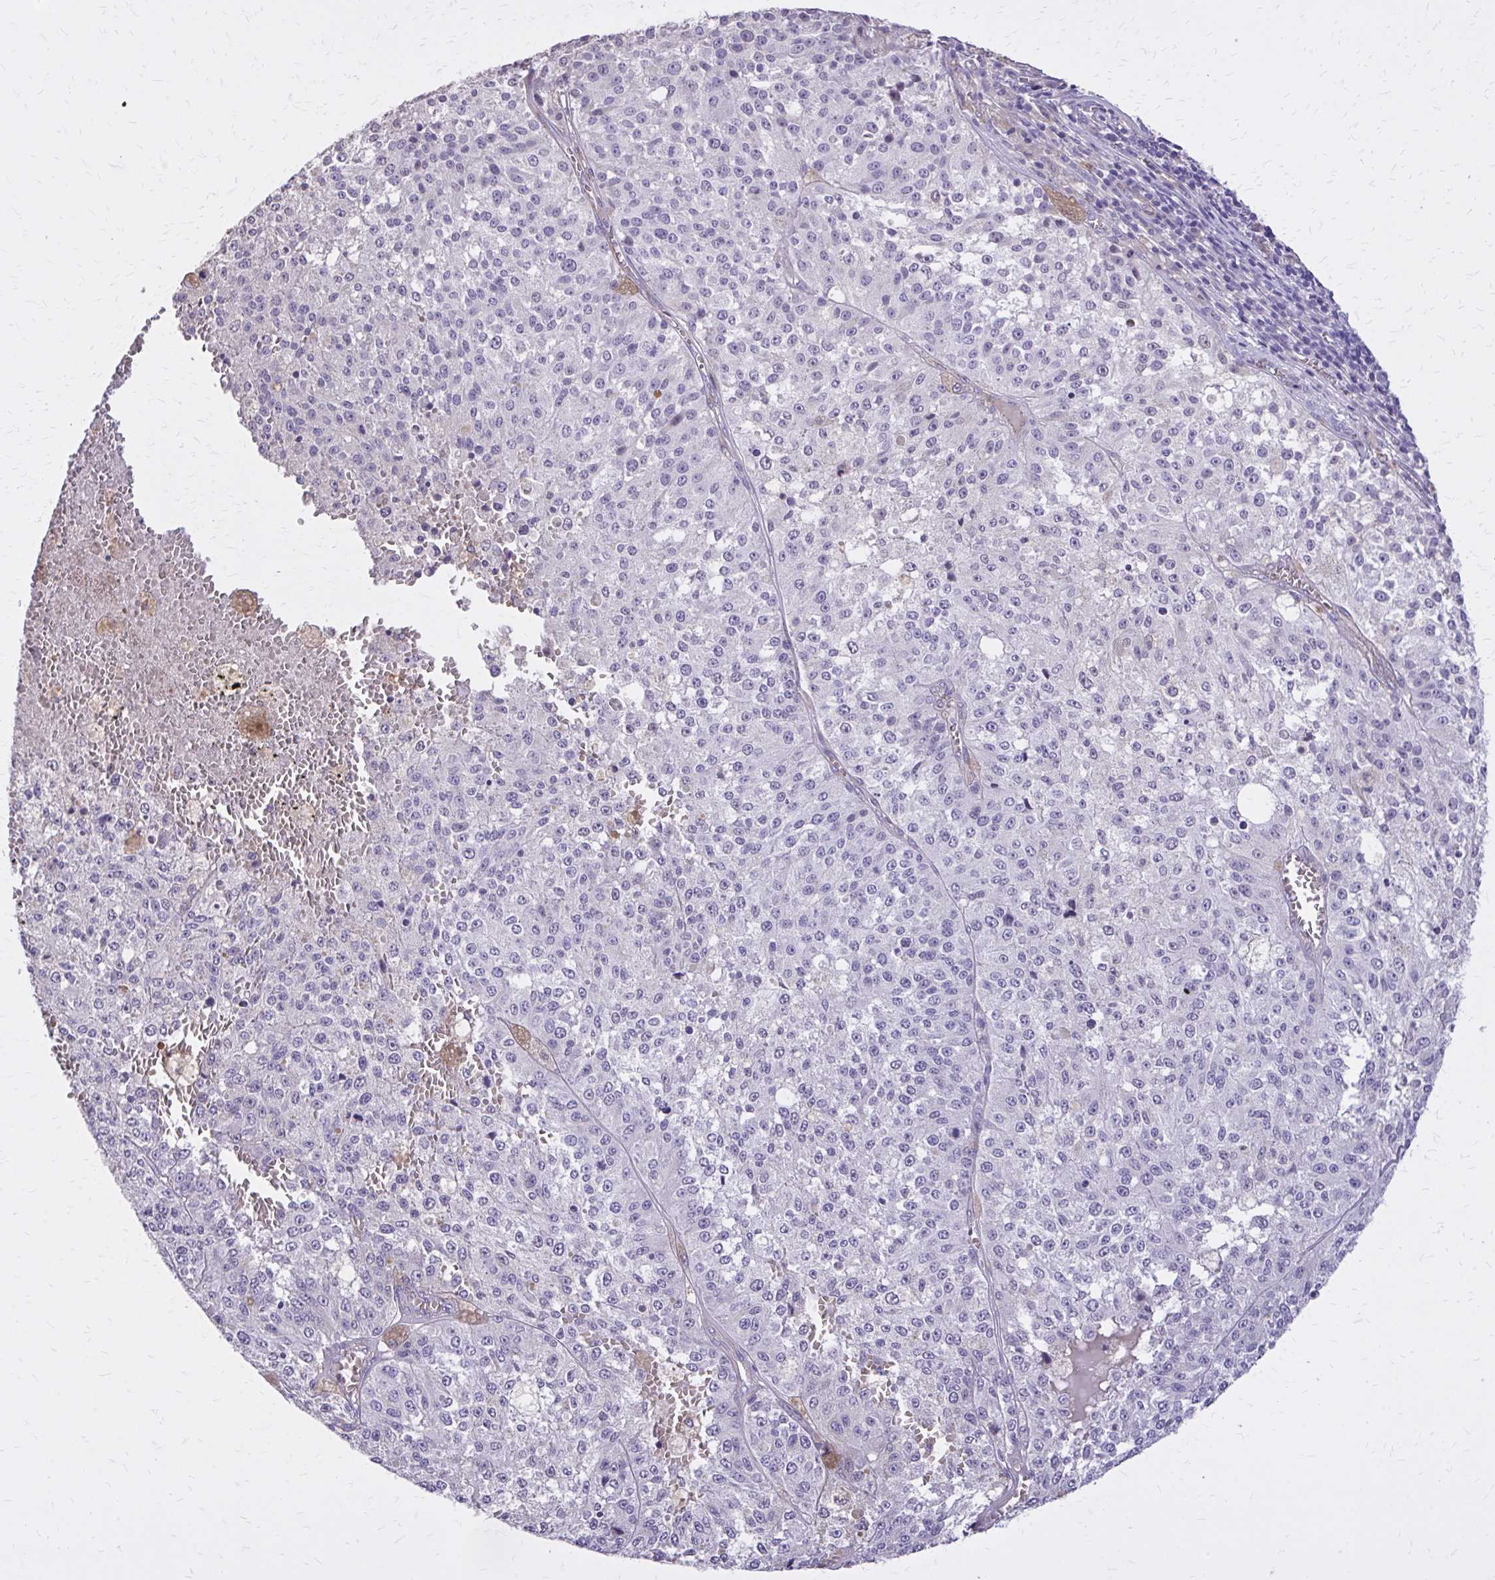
{"staining": {"intensity": "negative", "quantity": "none", "location": "none"}, "tissue": "melanoma", "cell_type": "Tumor cells", "image_type": "cancer", "snomed": [{"axis": "morphology", "description": "Malignant melanoma, Metastatic site"}, {"axis": "topography", "description": "Lymph node"}], "caption": "The IHC micrograph has no significant staining in tumor cells of malignant melanoma (metastatic site) tissue.", "gene": "EPB41L1", "patient": {"sex": "female", "age": 64}}